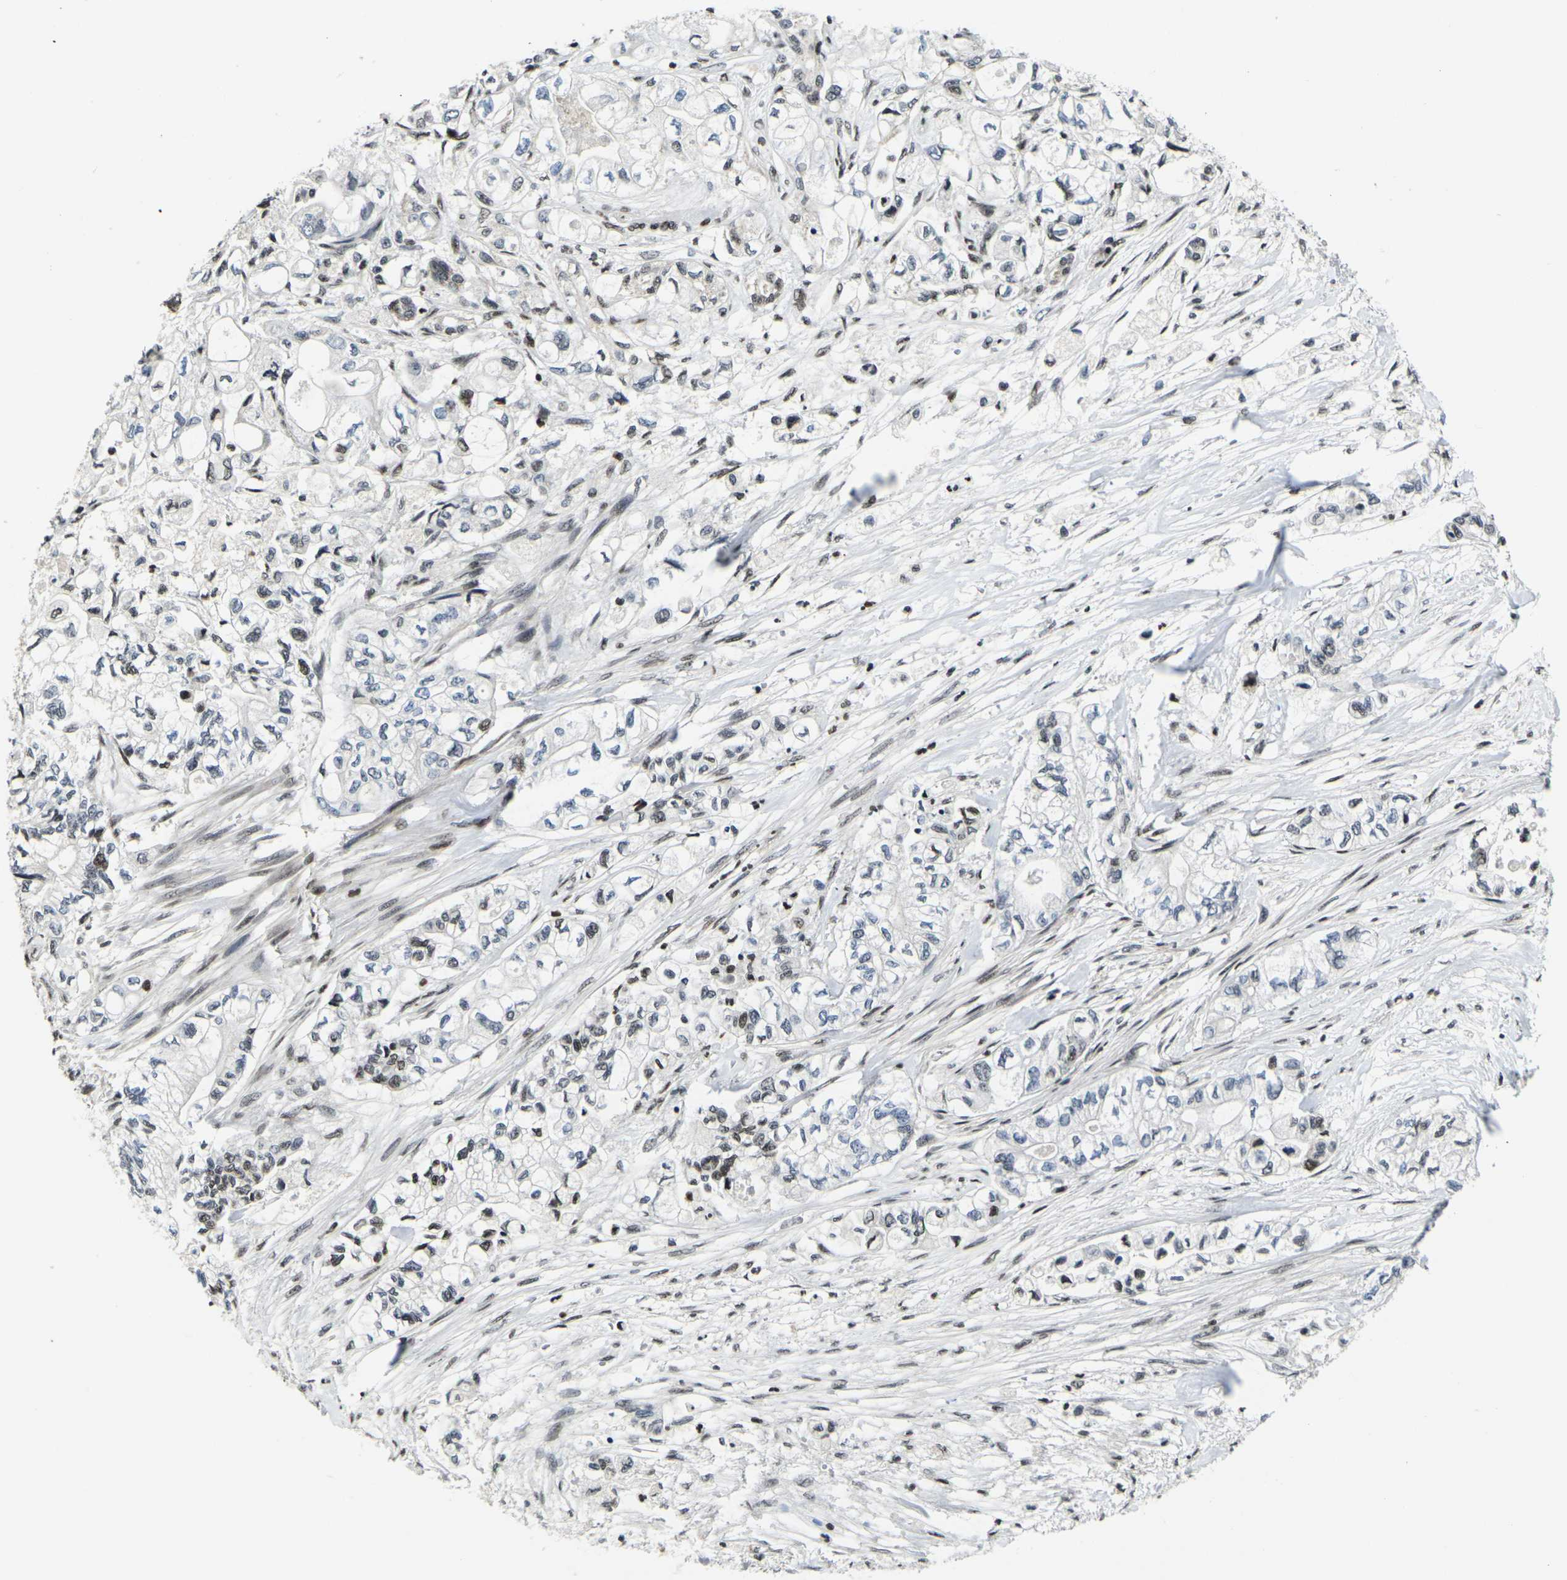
{"staining": {"intensity": "weak", "quantity": "<25%", "location": "nuclear"}, "tissue": "pancreatic cancer", "cell_type": "Tumor cells", "image_type": "cancer", "snomed": [{"axis": "morphology", "description": "Adenocarcinoma, NOS"}, {"axis": "topography", "description": "Pancreas"}], "caption": "Human pancreatic cancer (adenocarcinoma) stained for a protein using IHC reveals no staining in tumor cells.", "gene": "H1-10", "patient": {"sex": "male", "age": 79}}